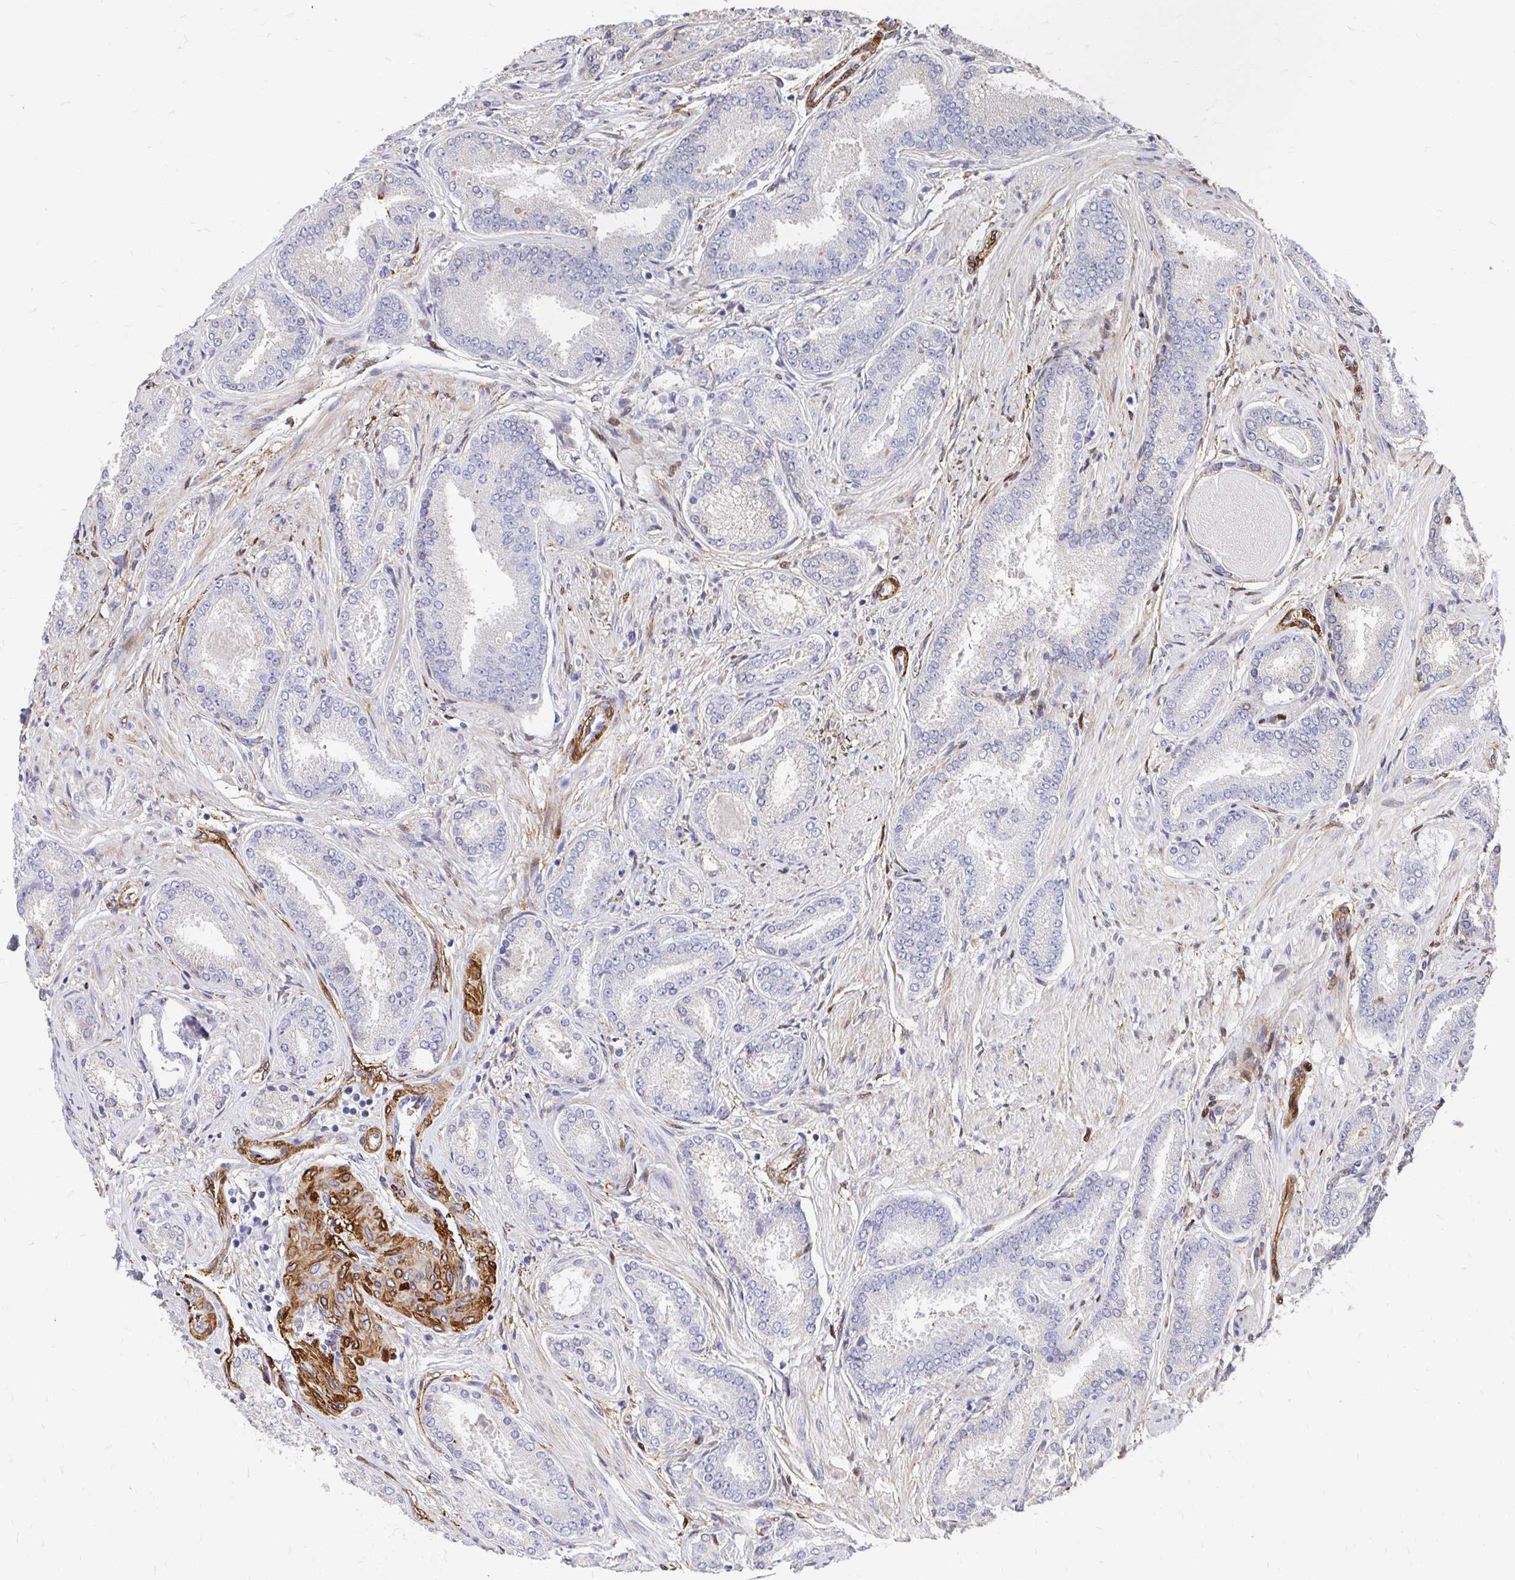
{"staining": {"intensity": "negative", "quantity": "none", "location": "none"}, "tissue": "prostate cancer", "cell_type": "Tumor cells", "image_type": "cancer", "snomed": [{"axis": "morphology", "description": "Adenocarcinoma, High grade"}, {"axis": "topography", "description": "Prostate"}], "caption": "Tumor cells show no significant staining in prostate adenocarcinoma (high-grade).", "gene": "CDKL1", "patient": {"sex": "male", "age": 63}}